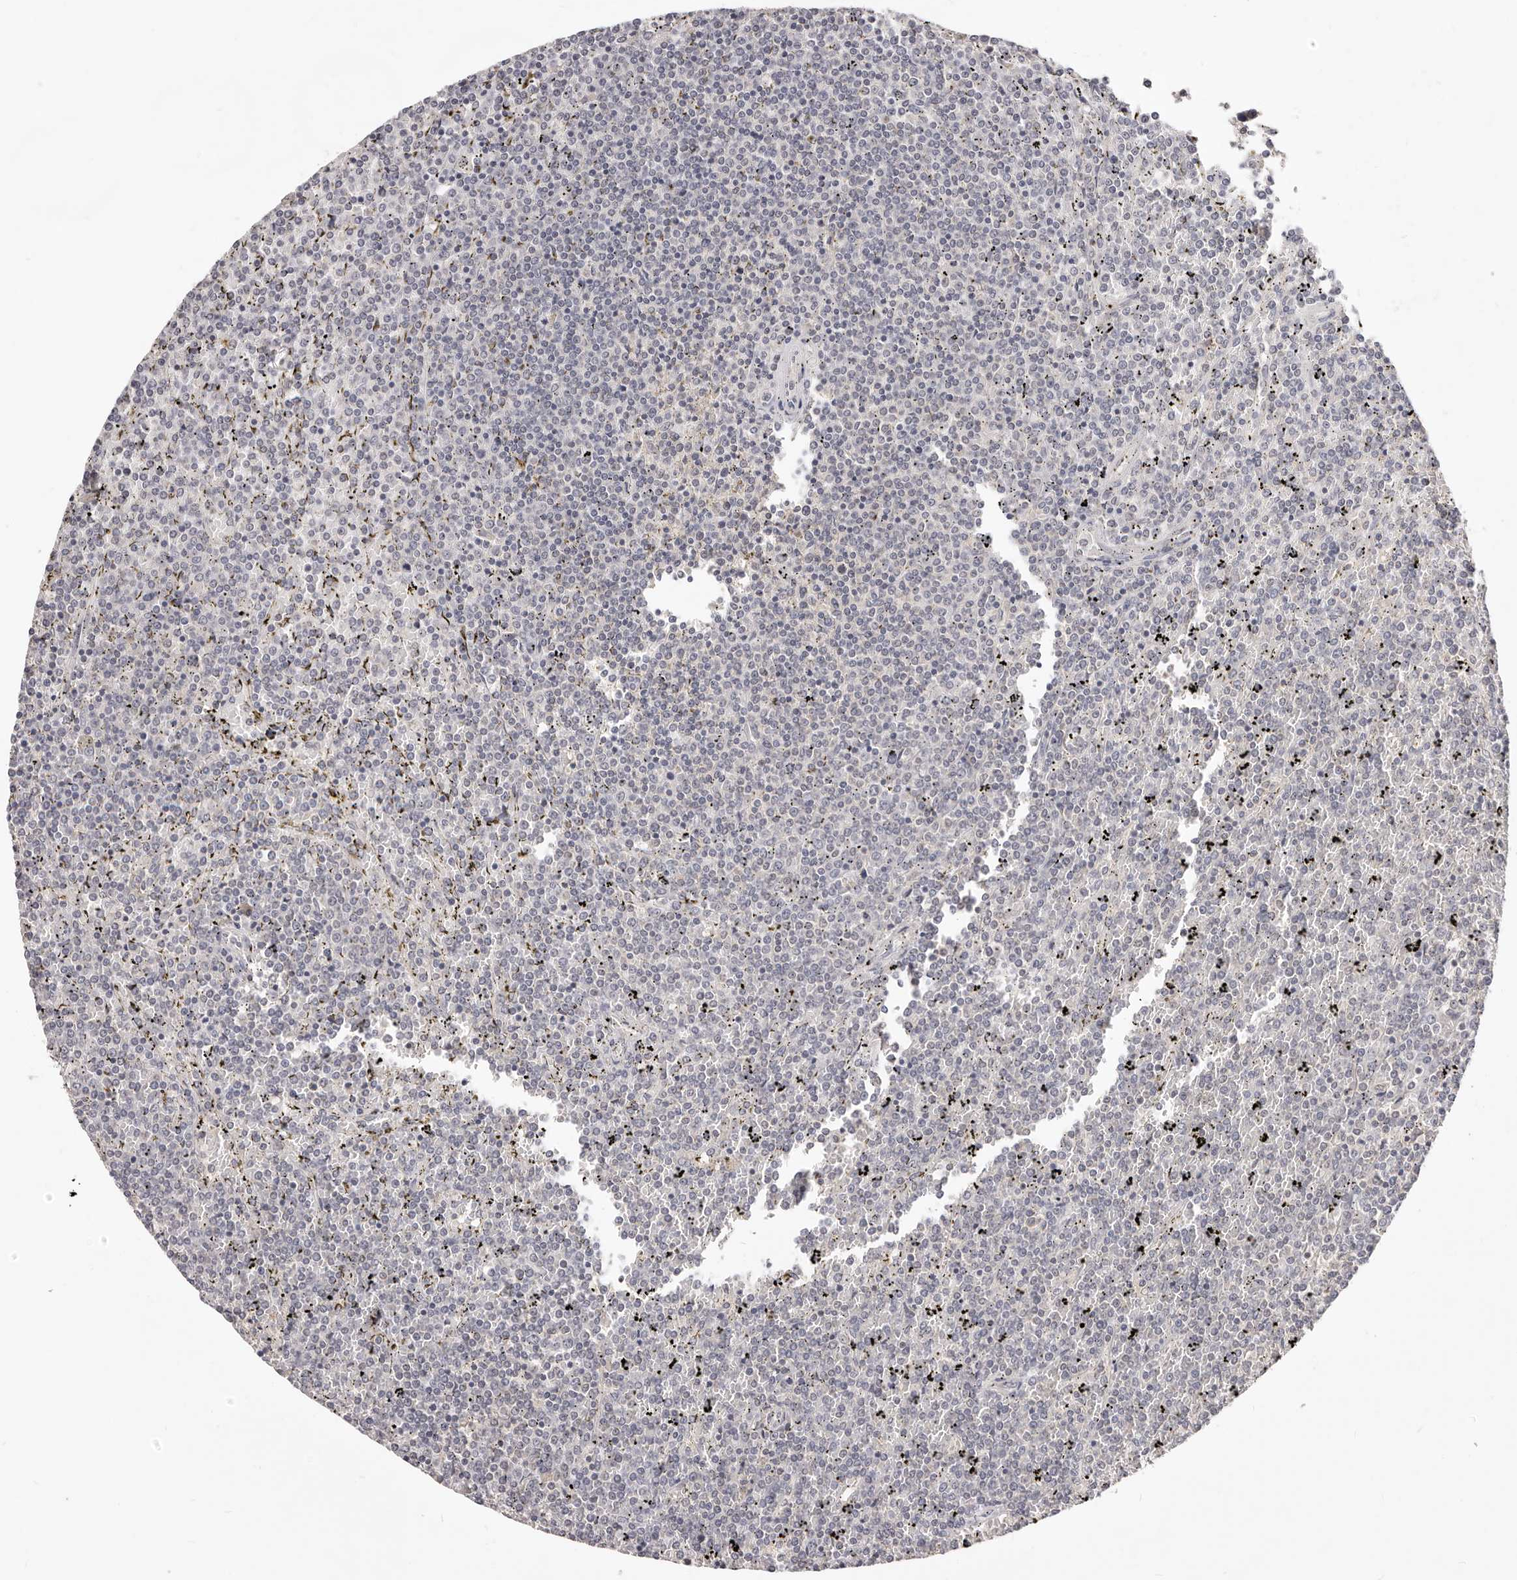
{"staining": {"intensity": "negative", "quantity": "none", "location": "none"}, "tissue": "lymphoma", "cell_type": "Tumor cells", "image_type": "cancer", "snomed": [{"axis": "morphology", "description": "Malignant lymphoma, non-Hodgkin's type, Low grade"}, {"axis": "topography", "description": "Spleen"}], "caption": "High power microscopy image of an IHC micrograph of low-grade malignant lymphoma, non-Hodgkin's type, revealing no significant expression in tumor cells. The staining is performed using DAB (3,3'-diaminobenzidine) brown chromogen with nuclei counter-stained in using hematoxylin.", "gene": "TSPAN13", "patient": {"sex": "female", "age": 19}}